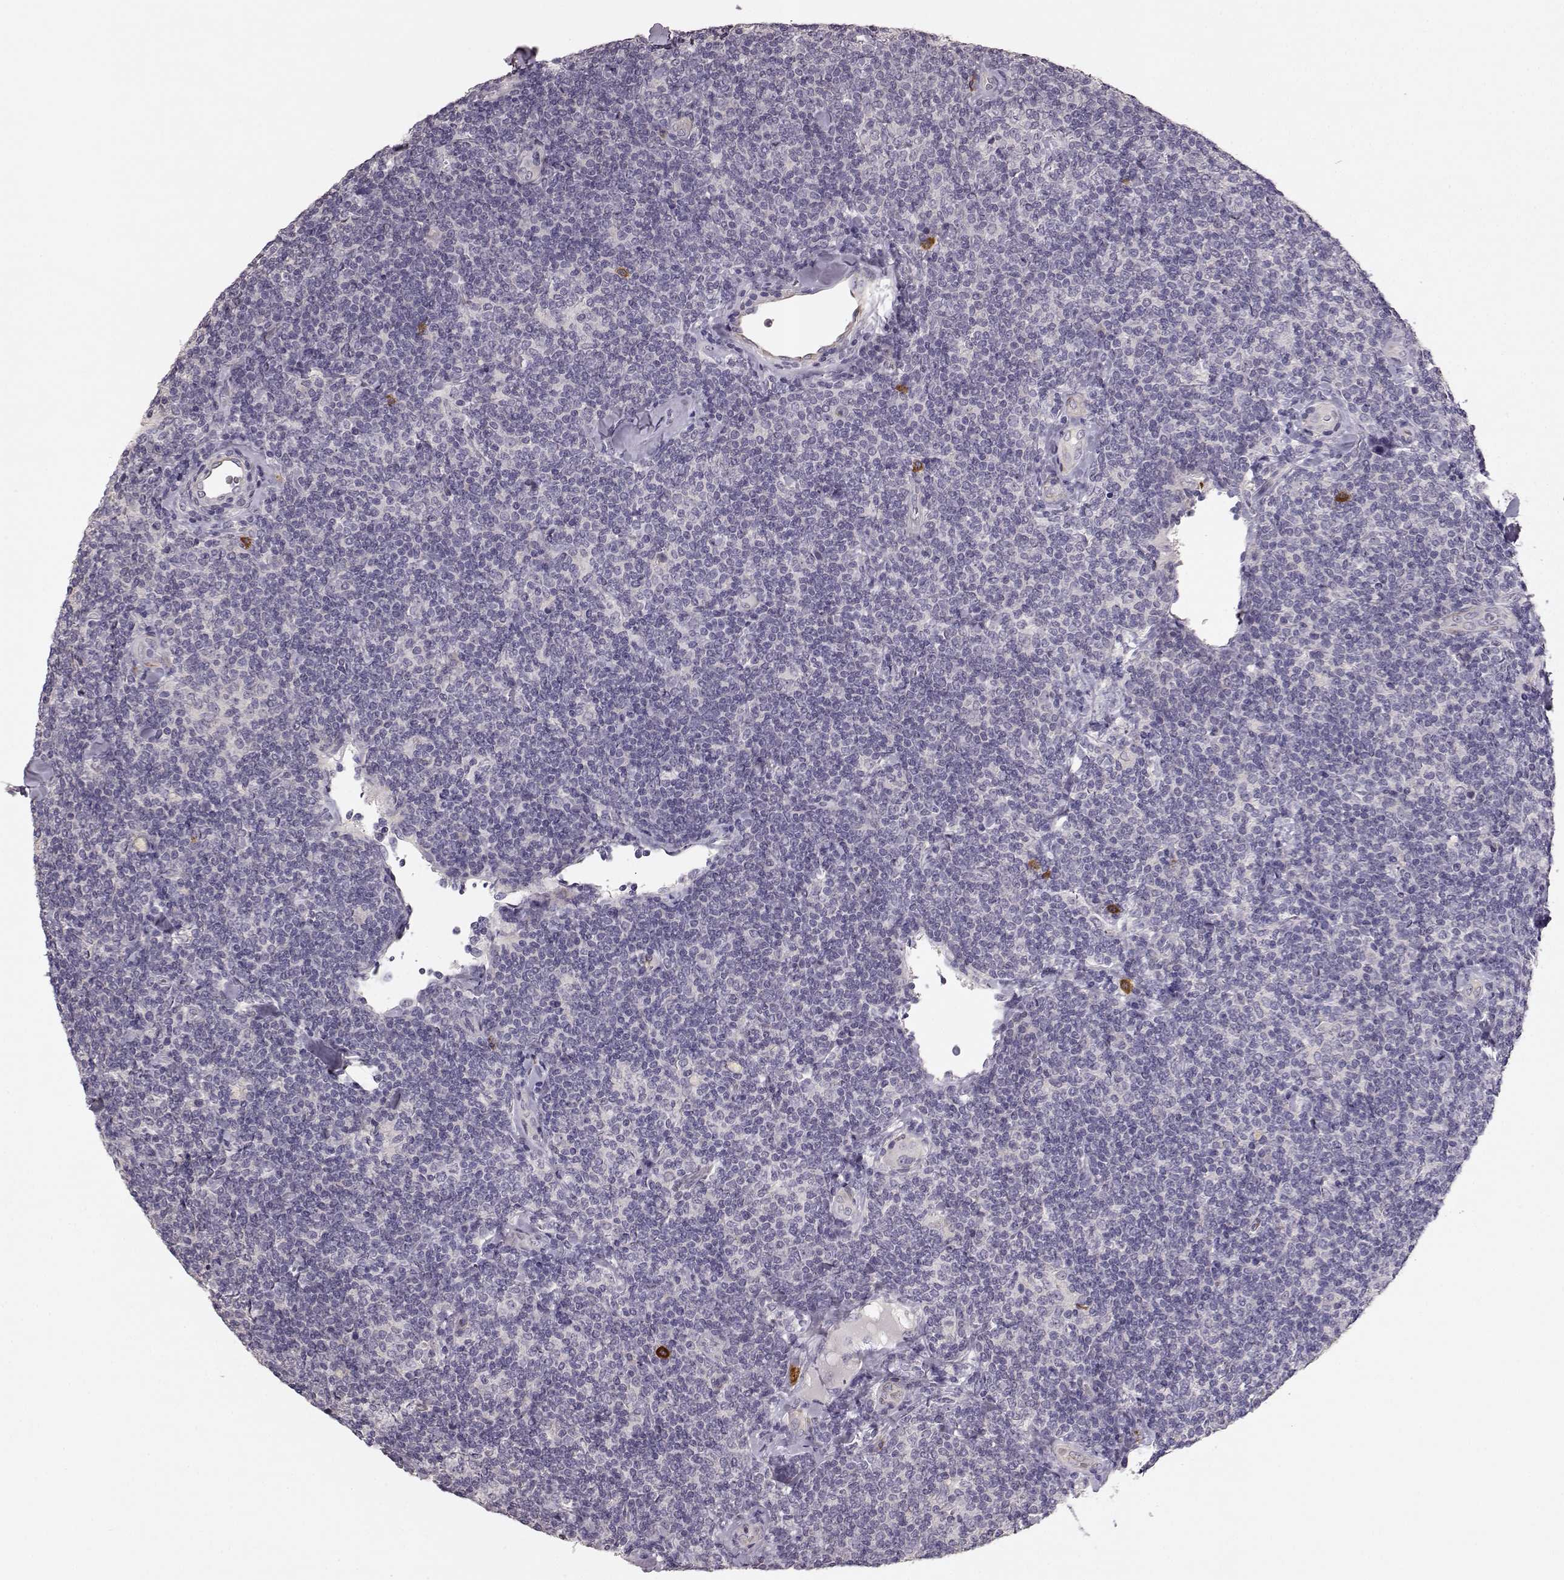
{"staining": {"intensity": "negative", "quantity": "none", "location": "none"}, "tissue": "lymphoma", "cell_type": "Tumor cells", "image_type": "cancer", "snomed": [{"axis": "morphology", "description": "Malignant lymphoma, non-Hodgkin's type, Low grade"}, {"axis": "topography", "description": "Lymph node"}], "caption": "DAB immunohistochemical staining of lymphoma demonstrates no significant positivity in tumor cells. (DAB (3,3'-diaminobenzidine) IHC with hematoxylin counter stain).", "gene": "GHR", "patient": {"sex": "female", "age": 56}}